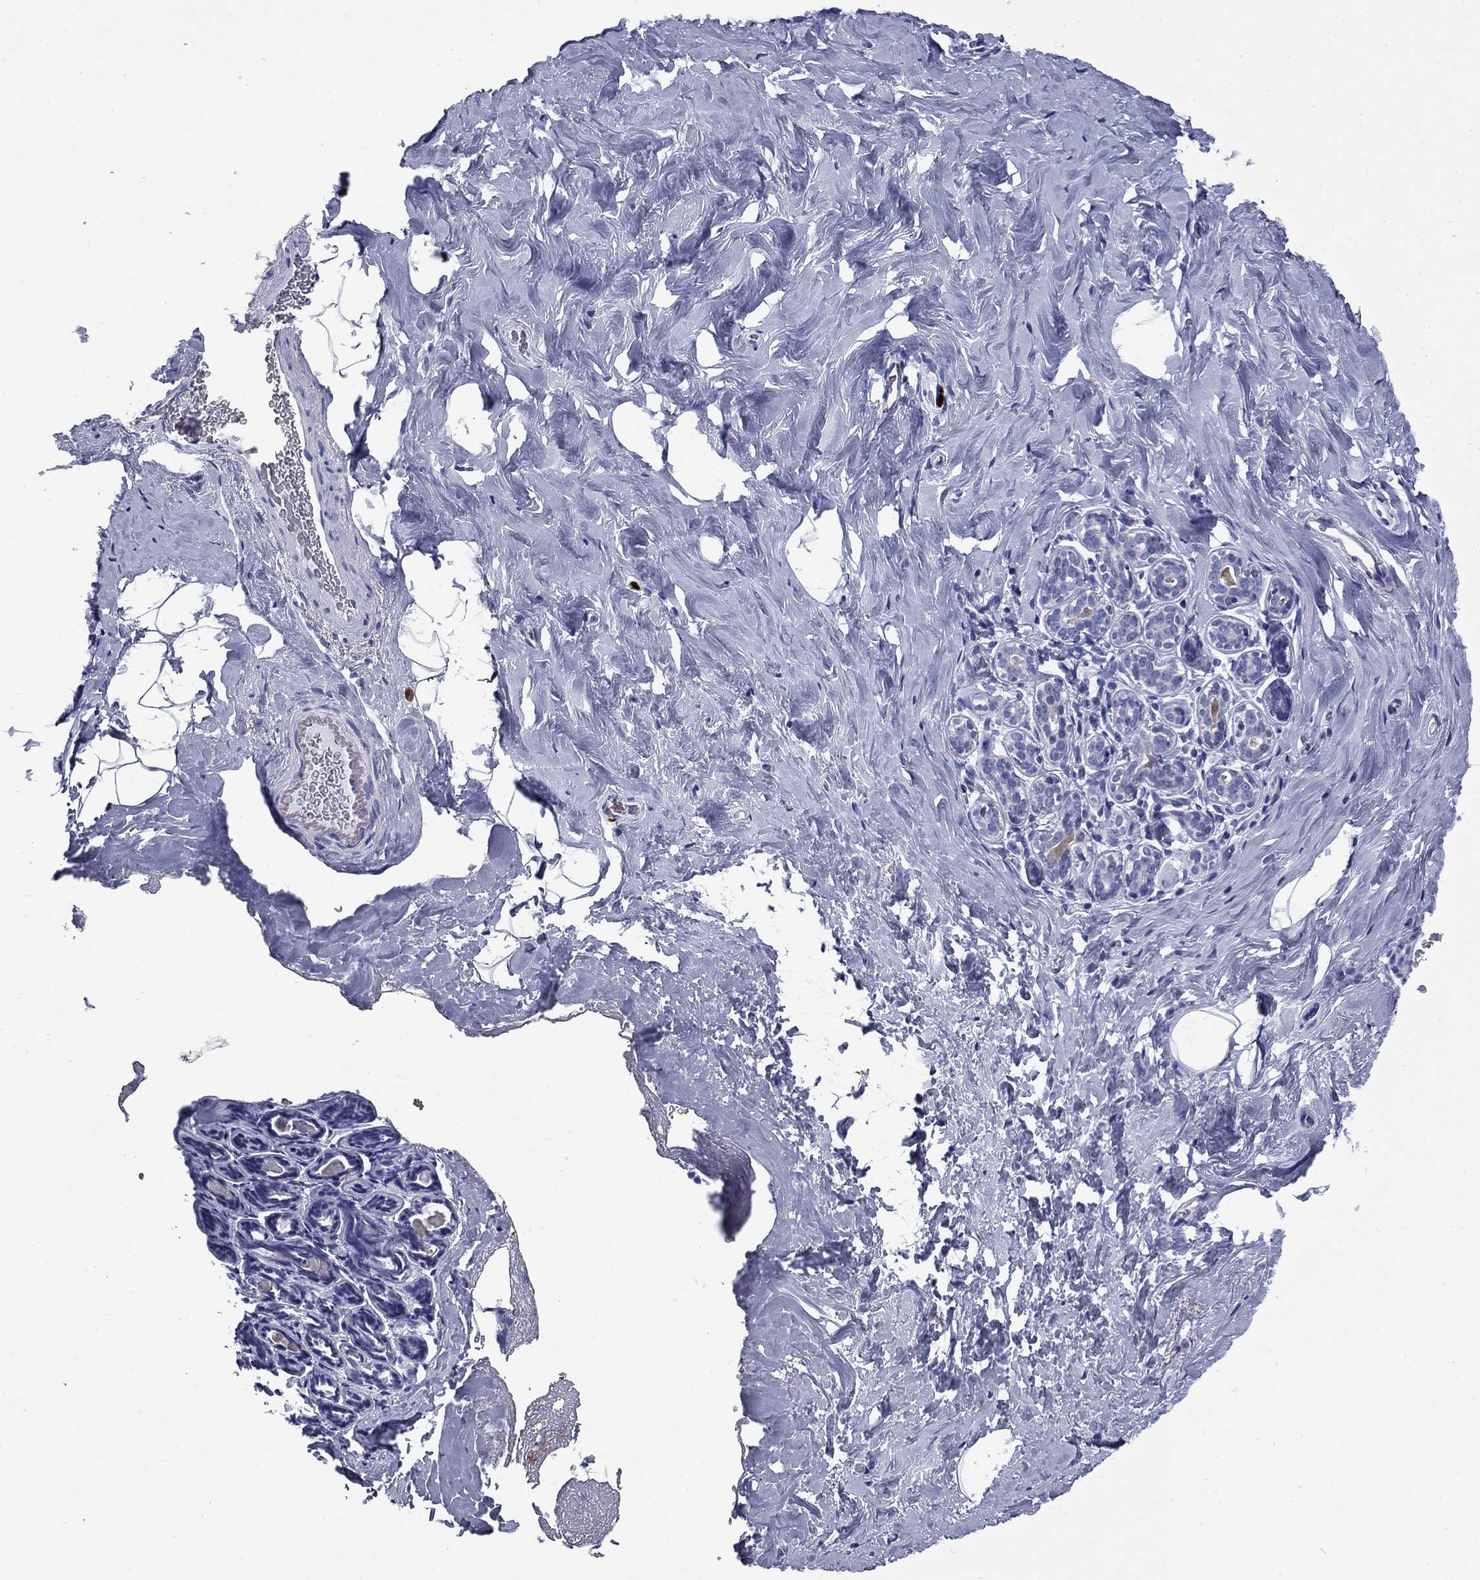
{"staining": {"intensity": "negative", "quantity": "none", "location": "none"}, "tissue": "breast", "cell_type": "Adipocytes", "image_type": "normal", "snomed": [{"axis": "morphology", "description": "Normal tissue, NOS"}, {"axis": "topography", "description": "Skin"}, {"axis": "topography", "description": "Breast"}], "caption": "Image shows no protein positivity in adipocytes of normal breast.", "gene": "TRIM29", "patient": {"sex": "female", "age": 43}}